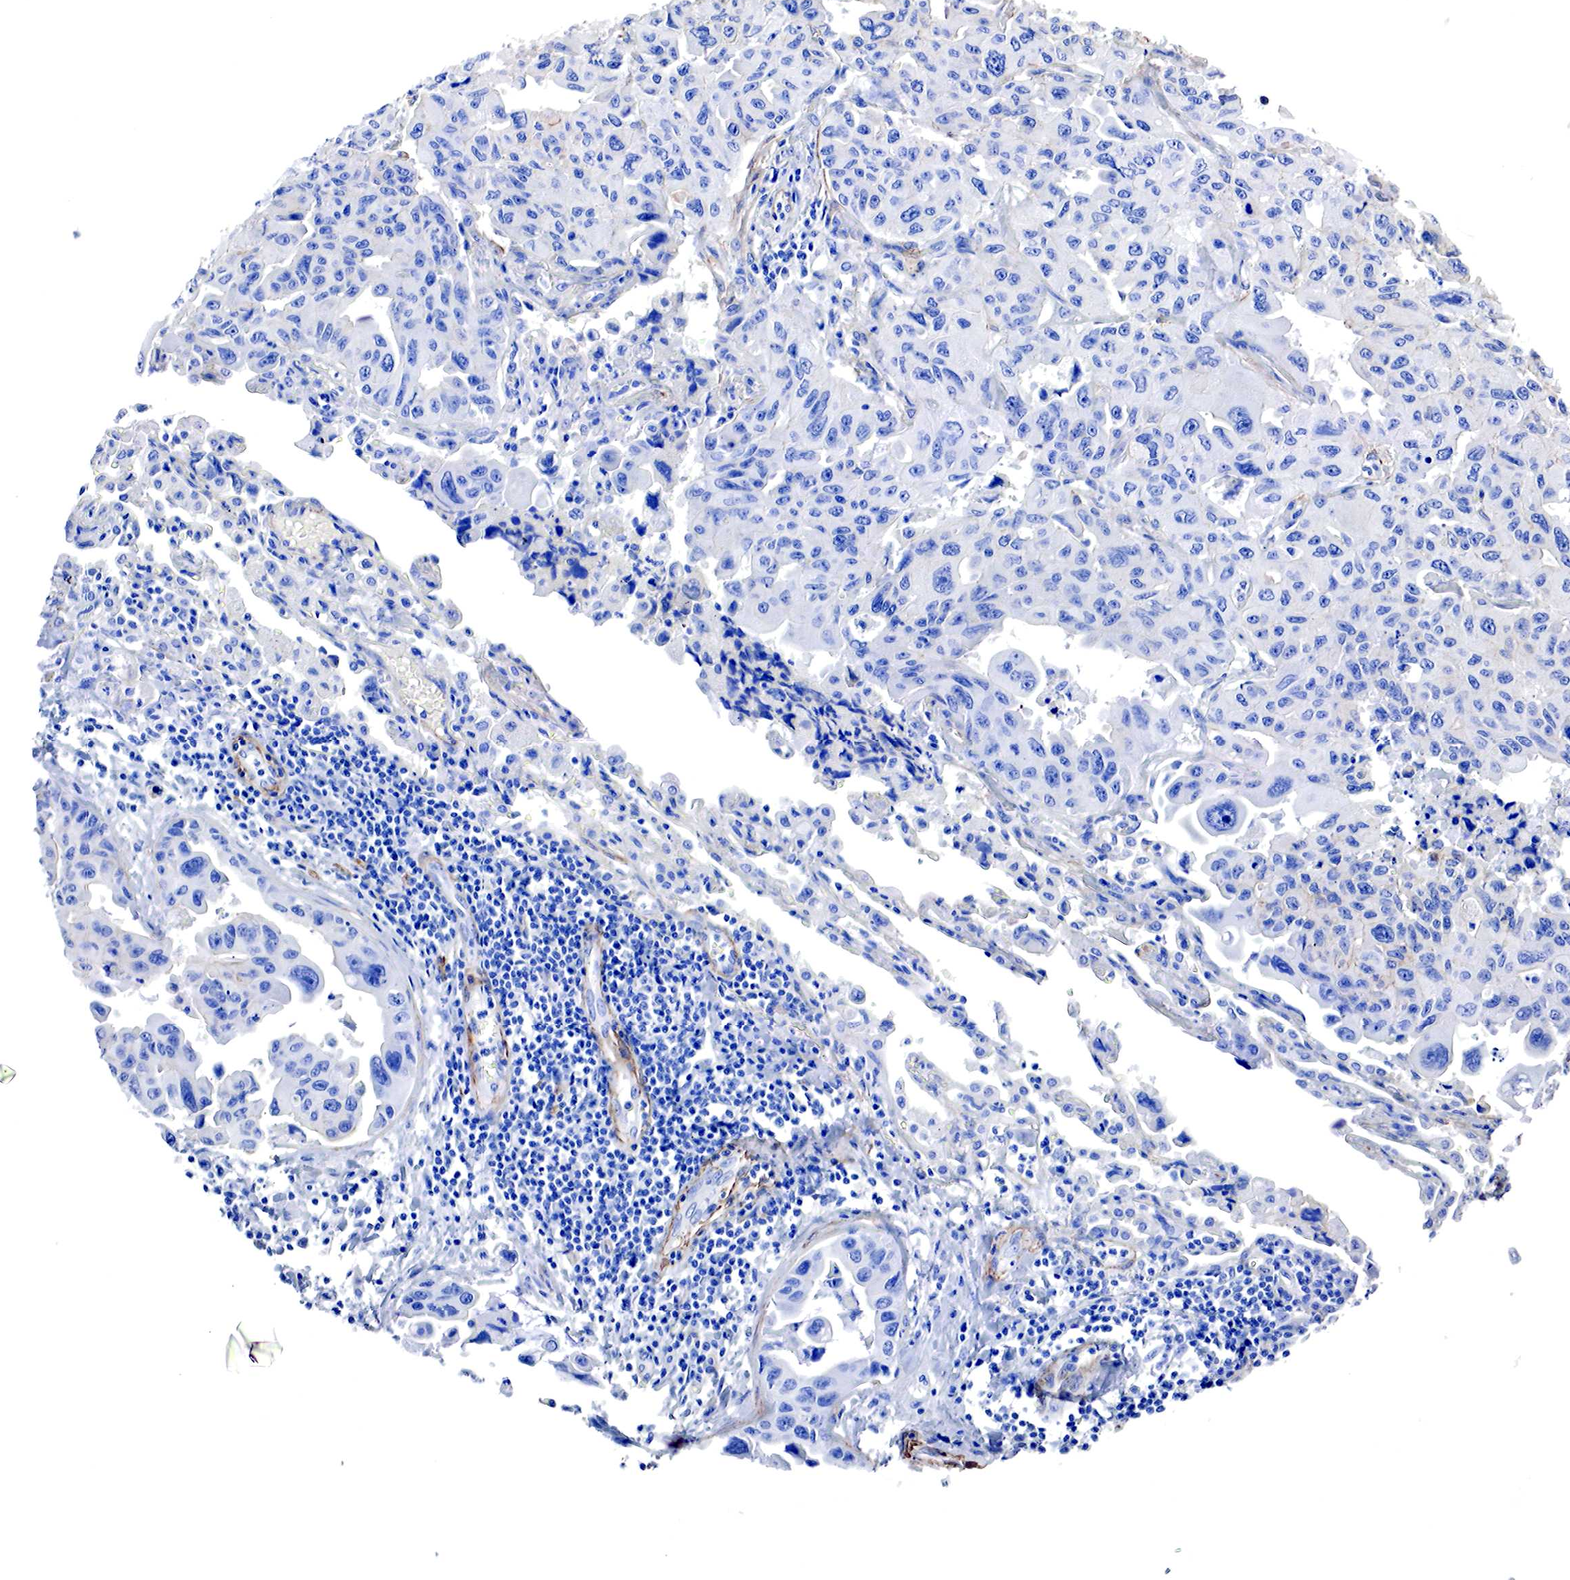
{"staining": {"intensity": "negative", "quantity": "none", "location": "none"}, "tissue": "lung cancer", "cell_type": "Tumor cells", "image_type": "cancer", "snomed": [{"axis": "morphology", "description": "Adenocarcinoma, NOS"}, {"axis": "topography", "description": "Lung"}], "caption": "Tumor cells are negative for brown protein staining in adenocarcinoma (lung).", "gene": "TPM1", "patient": {"sex": "male", "age": 64}}